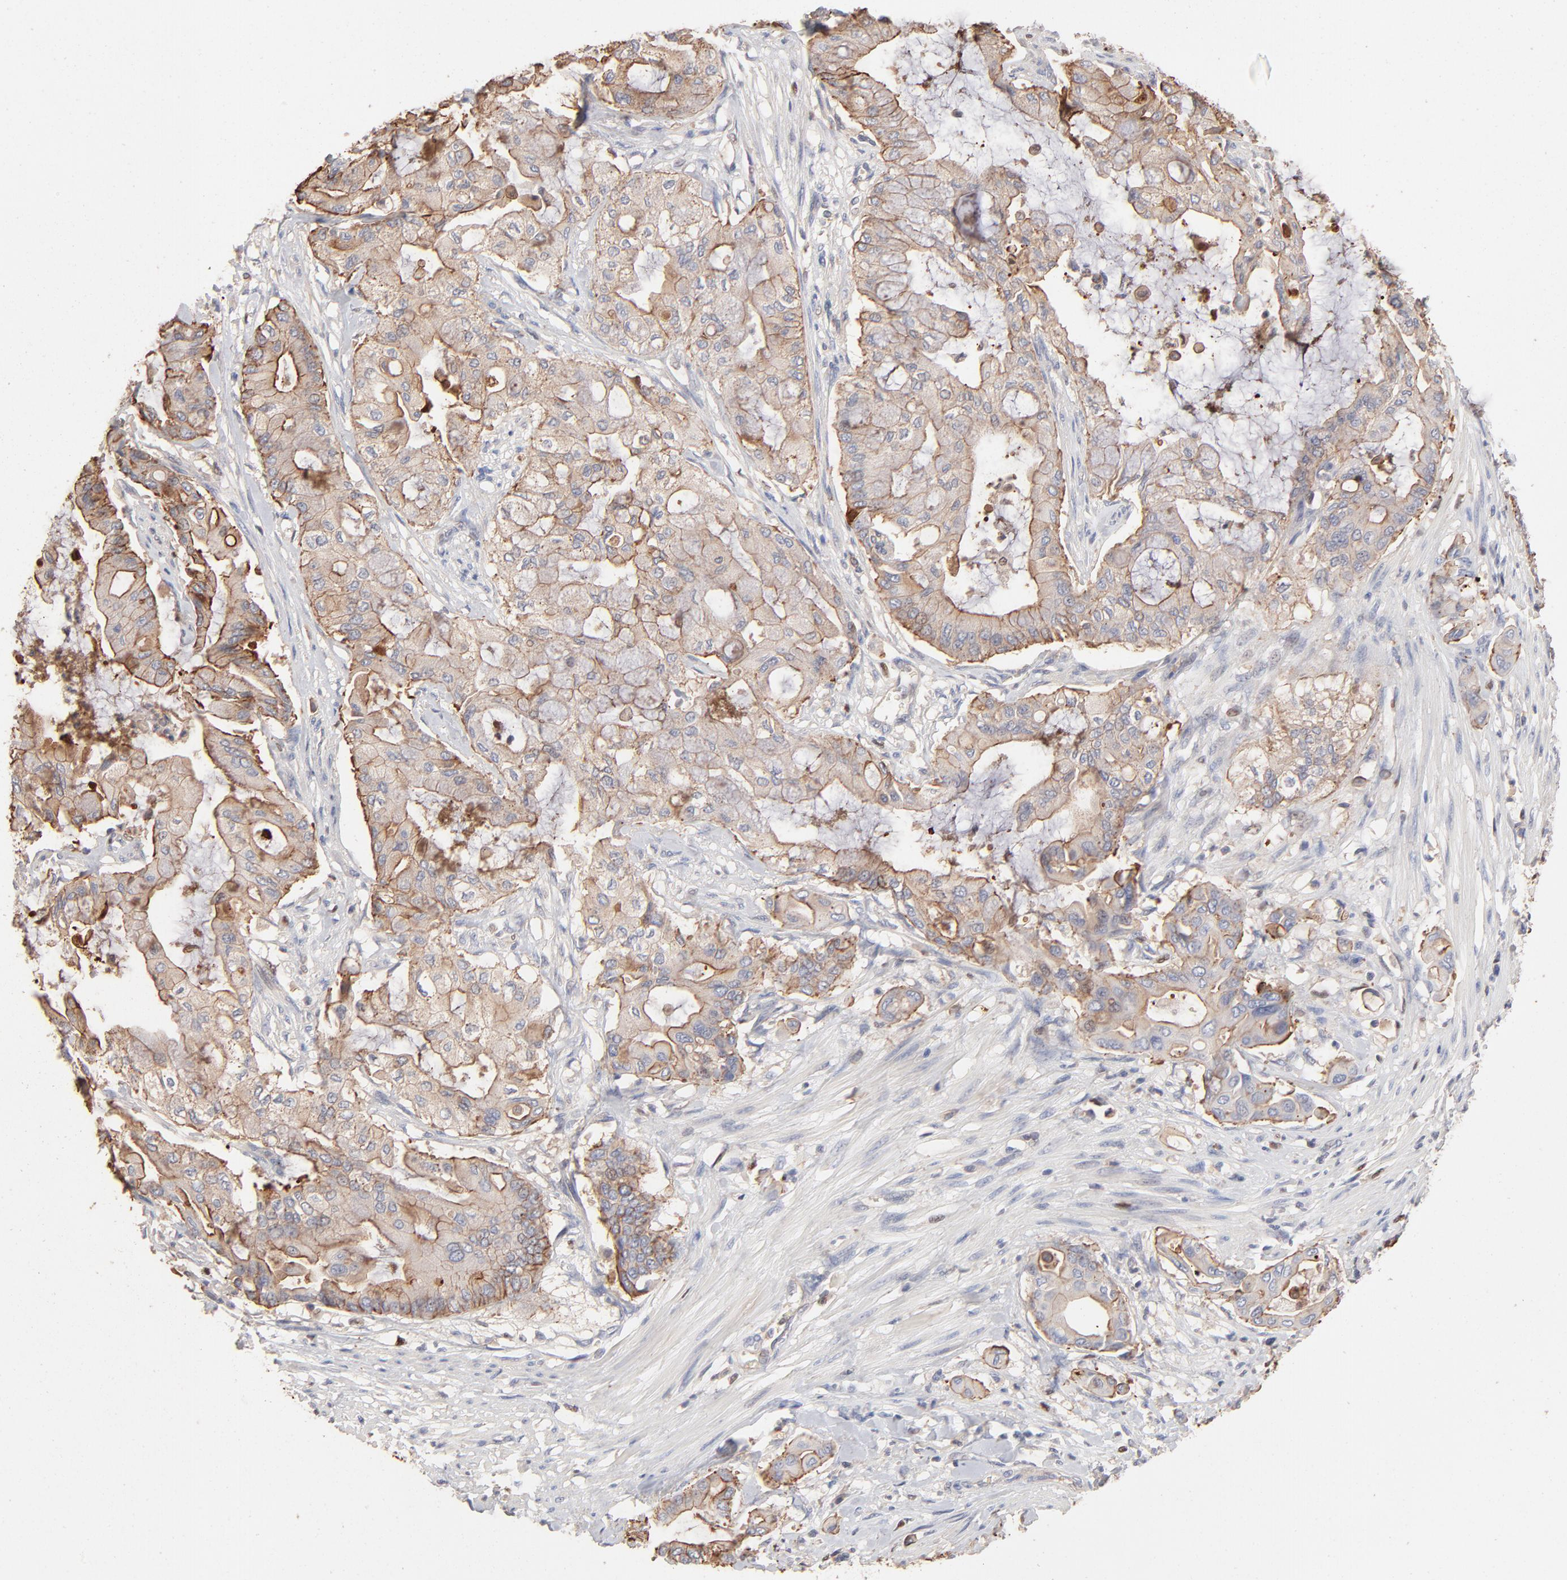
{"staining": {"intensity": "moderate", "quantity": ">75%", "location": "cytoplasmic/membranous"}, "tissue": "pancreatic cancer", "cell_type": "Tumor cells", "image_type": "cancer", "snomed": [{"axis": "morphology", "description": "Adenocarcinoma, NOS"}, {"axis": "morphology", "description": "Adenocarcinoma, metastatic, NOS"}, {"axis": "topography", "description": "Lymph node"}, {"axis": "topography", "description": "Pancreas"}, {"axis": "topography", "description": "Duodenum"}], "caption": "Approximately >75% of tumor cells in pancreatic cancer reveal moderate cytoplasmic/membranous protein positivity as visualized by brown immunohistochemical staining.", "gene": "ARHGEF6", "patient": {"sex": "female", "age": 64}}